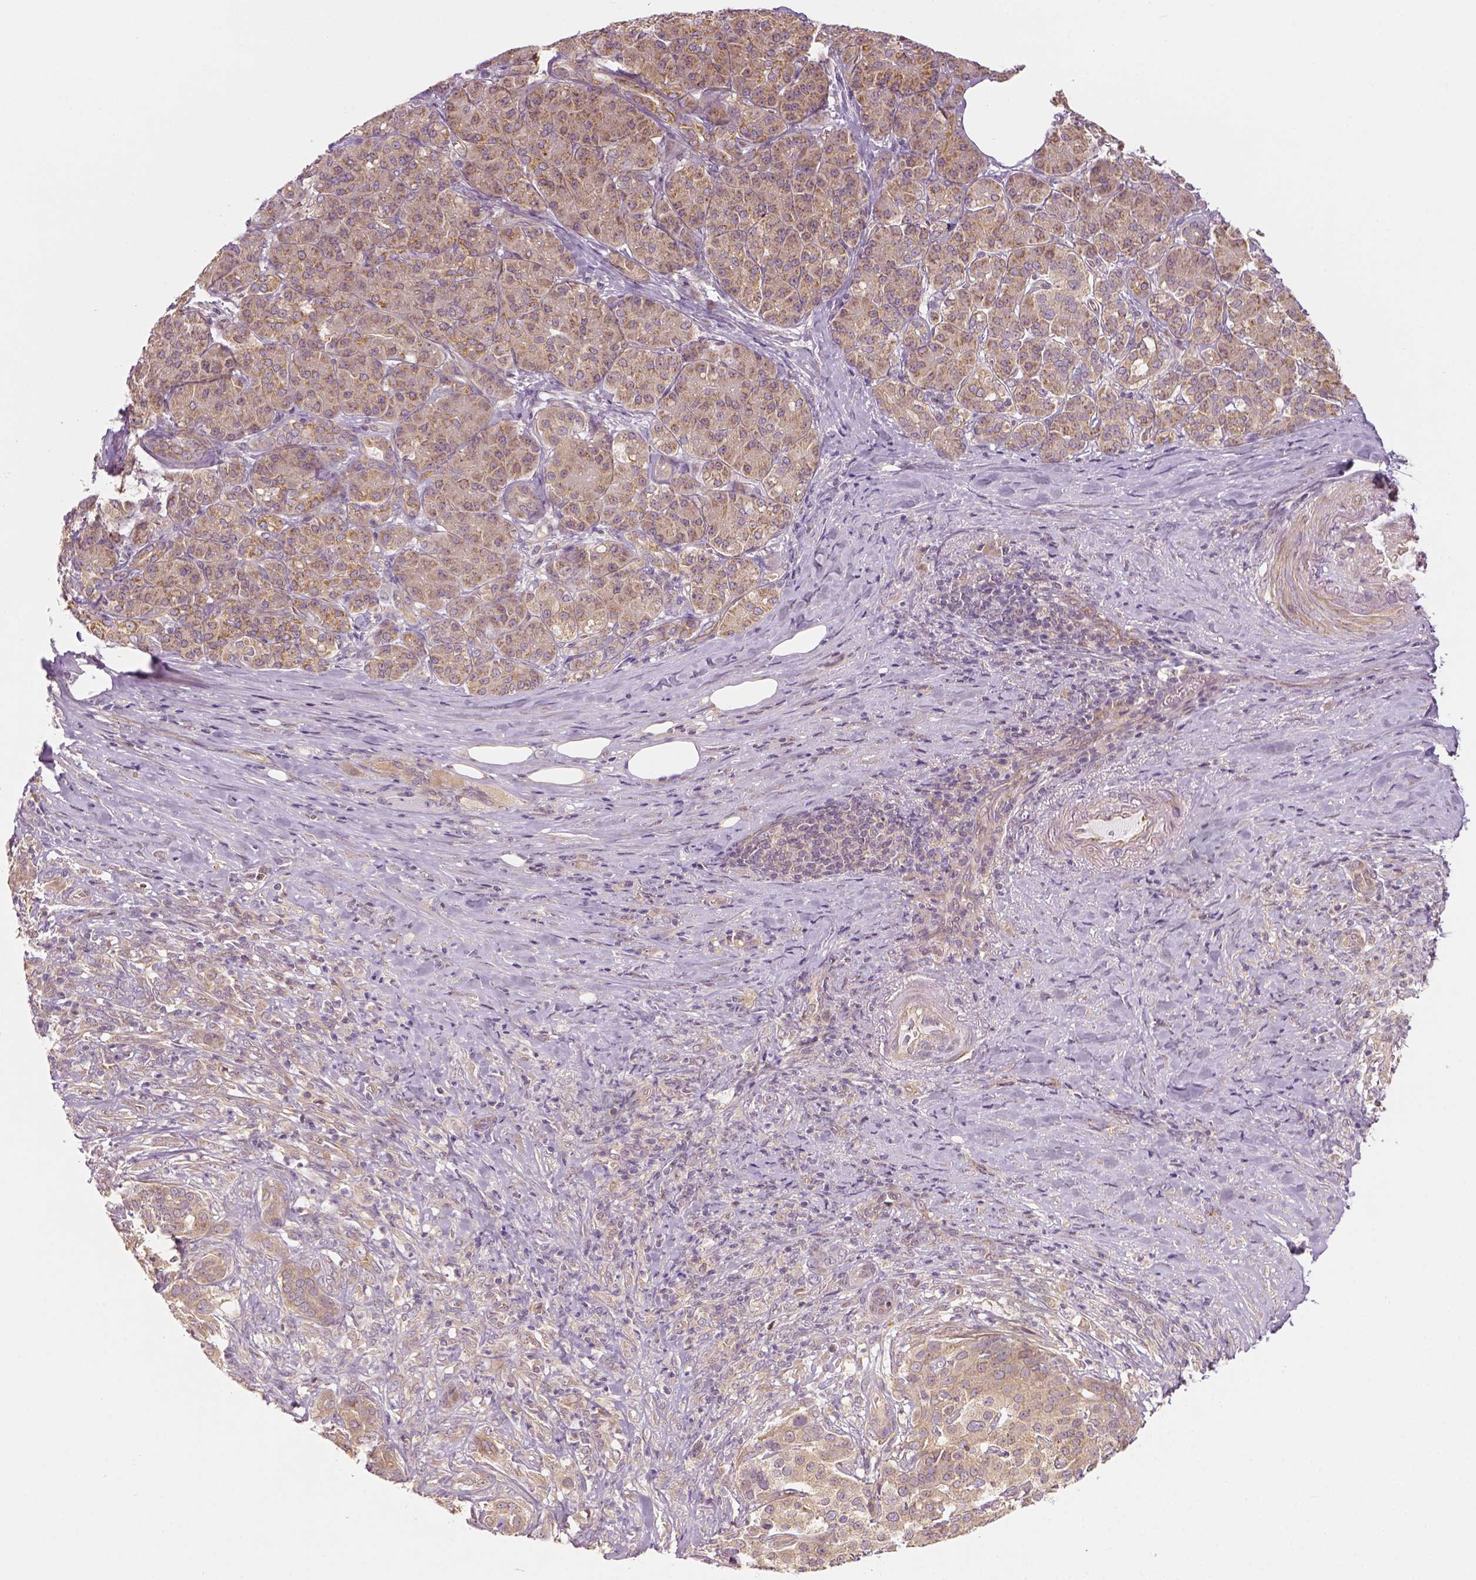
{"staining": {"intensity": "weak", "quantity": ">75%", "location": "cytoplasmic/membranous"}, "tissue": "pancreatic cancer", "cell_type": "Tumor cells", "image_type": "cancer", "snomed": [{"axis": "morphology", "description": "Normal tissue, NOS"}, {"axis": "morphology", "description": "Inflammation, NOS"}, {"axis": "morphology", "description": "Adenocarcinoma, NOS"}, {"axis": "topography", "description": "Pancreas"}], "caption": "Pancreatic cancer stained with a protein marker exhibits weak staining in tumor cells.", "gene": "PAIP1", "patient": {"sex": "male", "age": 57}}